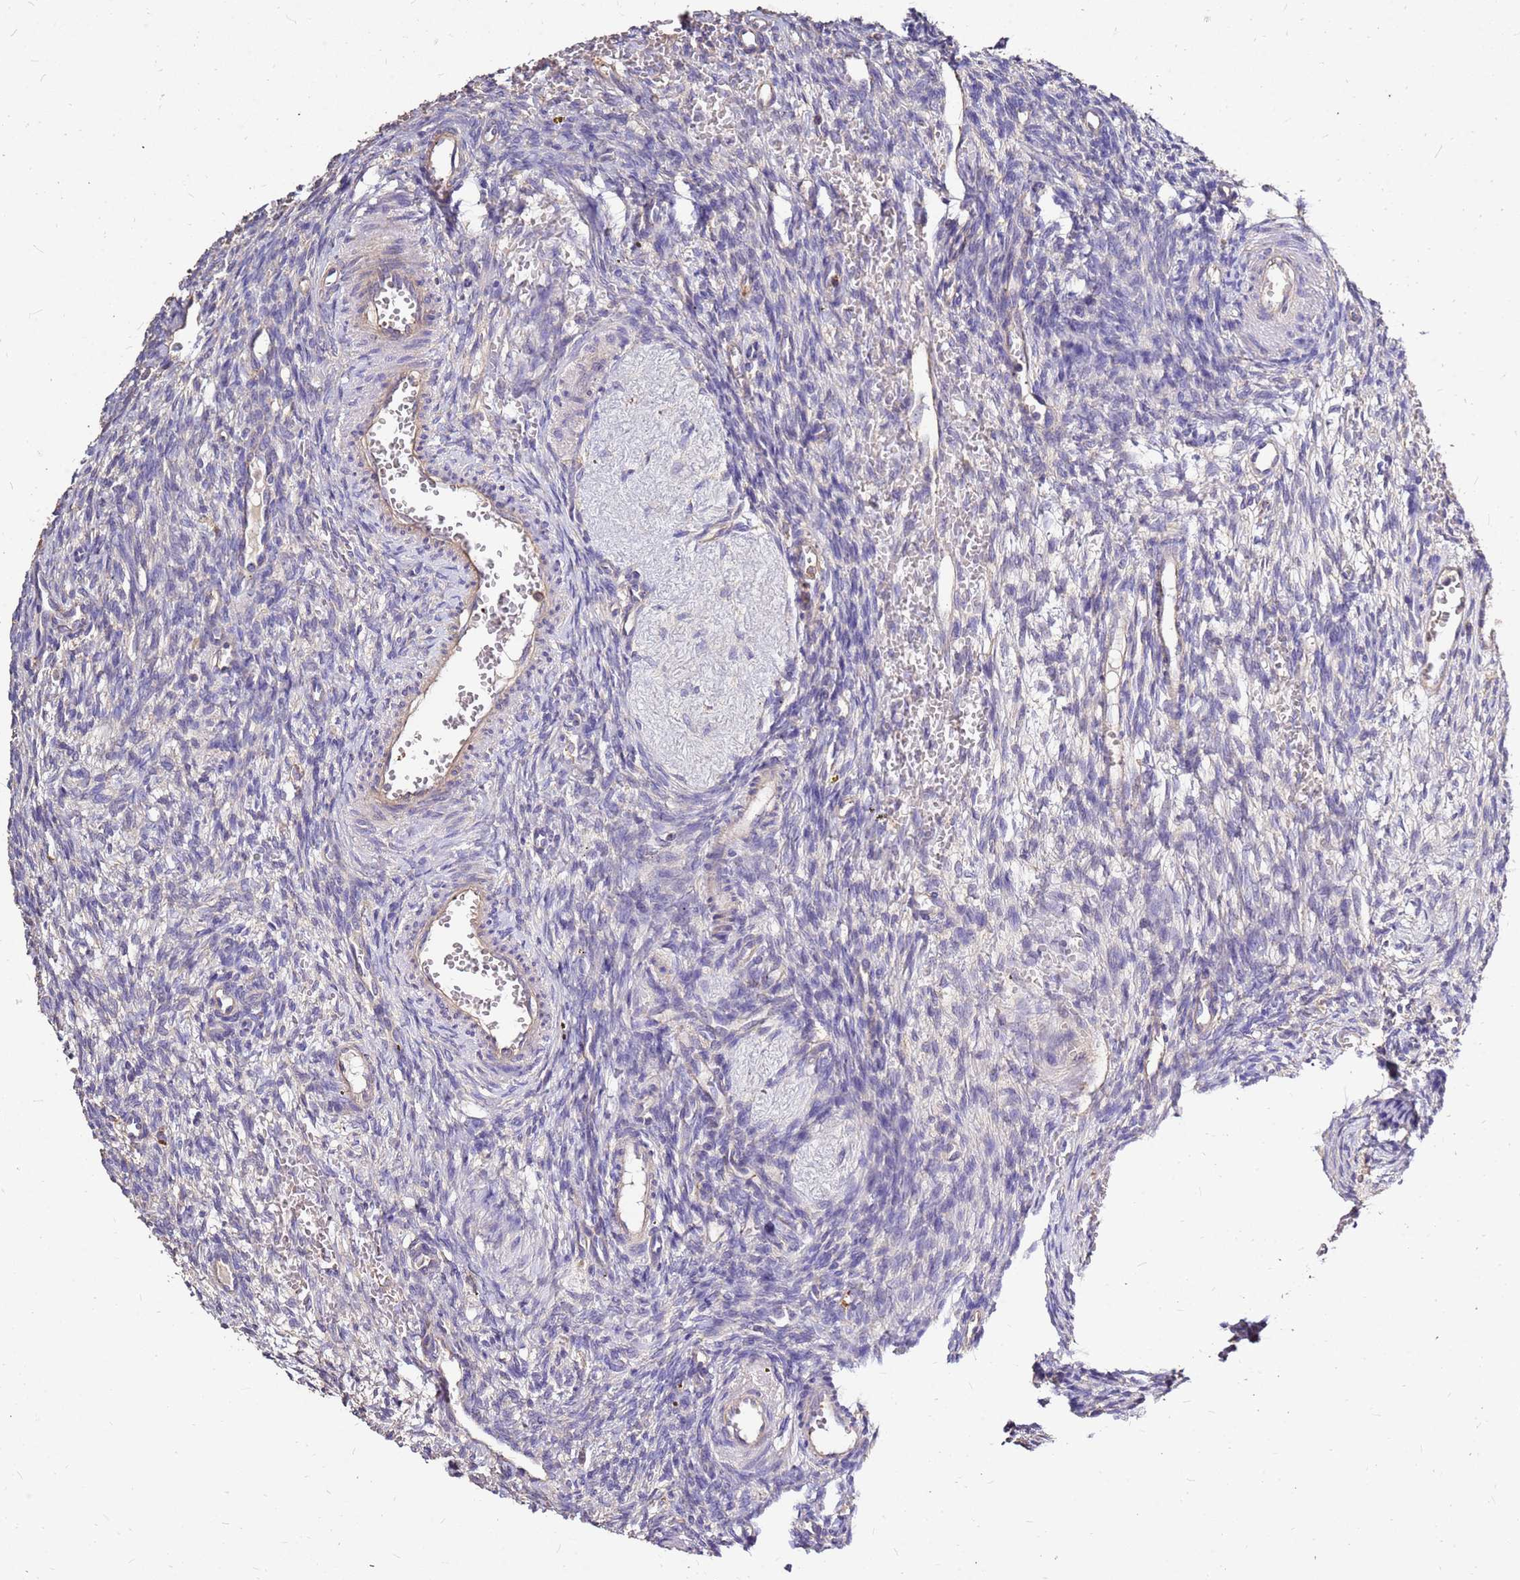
{"staining": {"intensity": "negative", "quantity": "none", "location": "none"}, "tissue": "ovary", "cell_type": "Ovarian stroma cells", "image_type": "normal", "snomed": [{"axis": "morphology", "description": "Normal tissue, NOS"}, {"axis": "topography", "description": "Ovary"}], "caption": "DAB (3,3'-diaminobenzidine) immunohistochemical staining of normal ovary demonstrates no significant positivity in ovarian stroma cells.", "gene": "EXD3", "patient": {"sex": "female", "age": 39}}